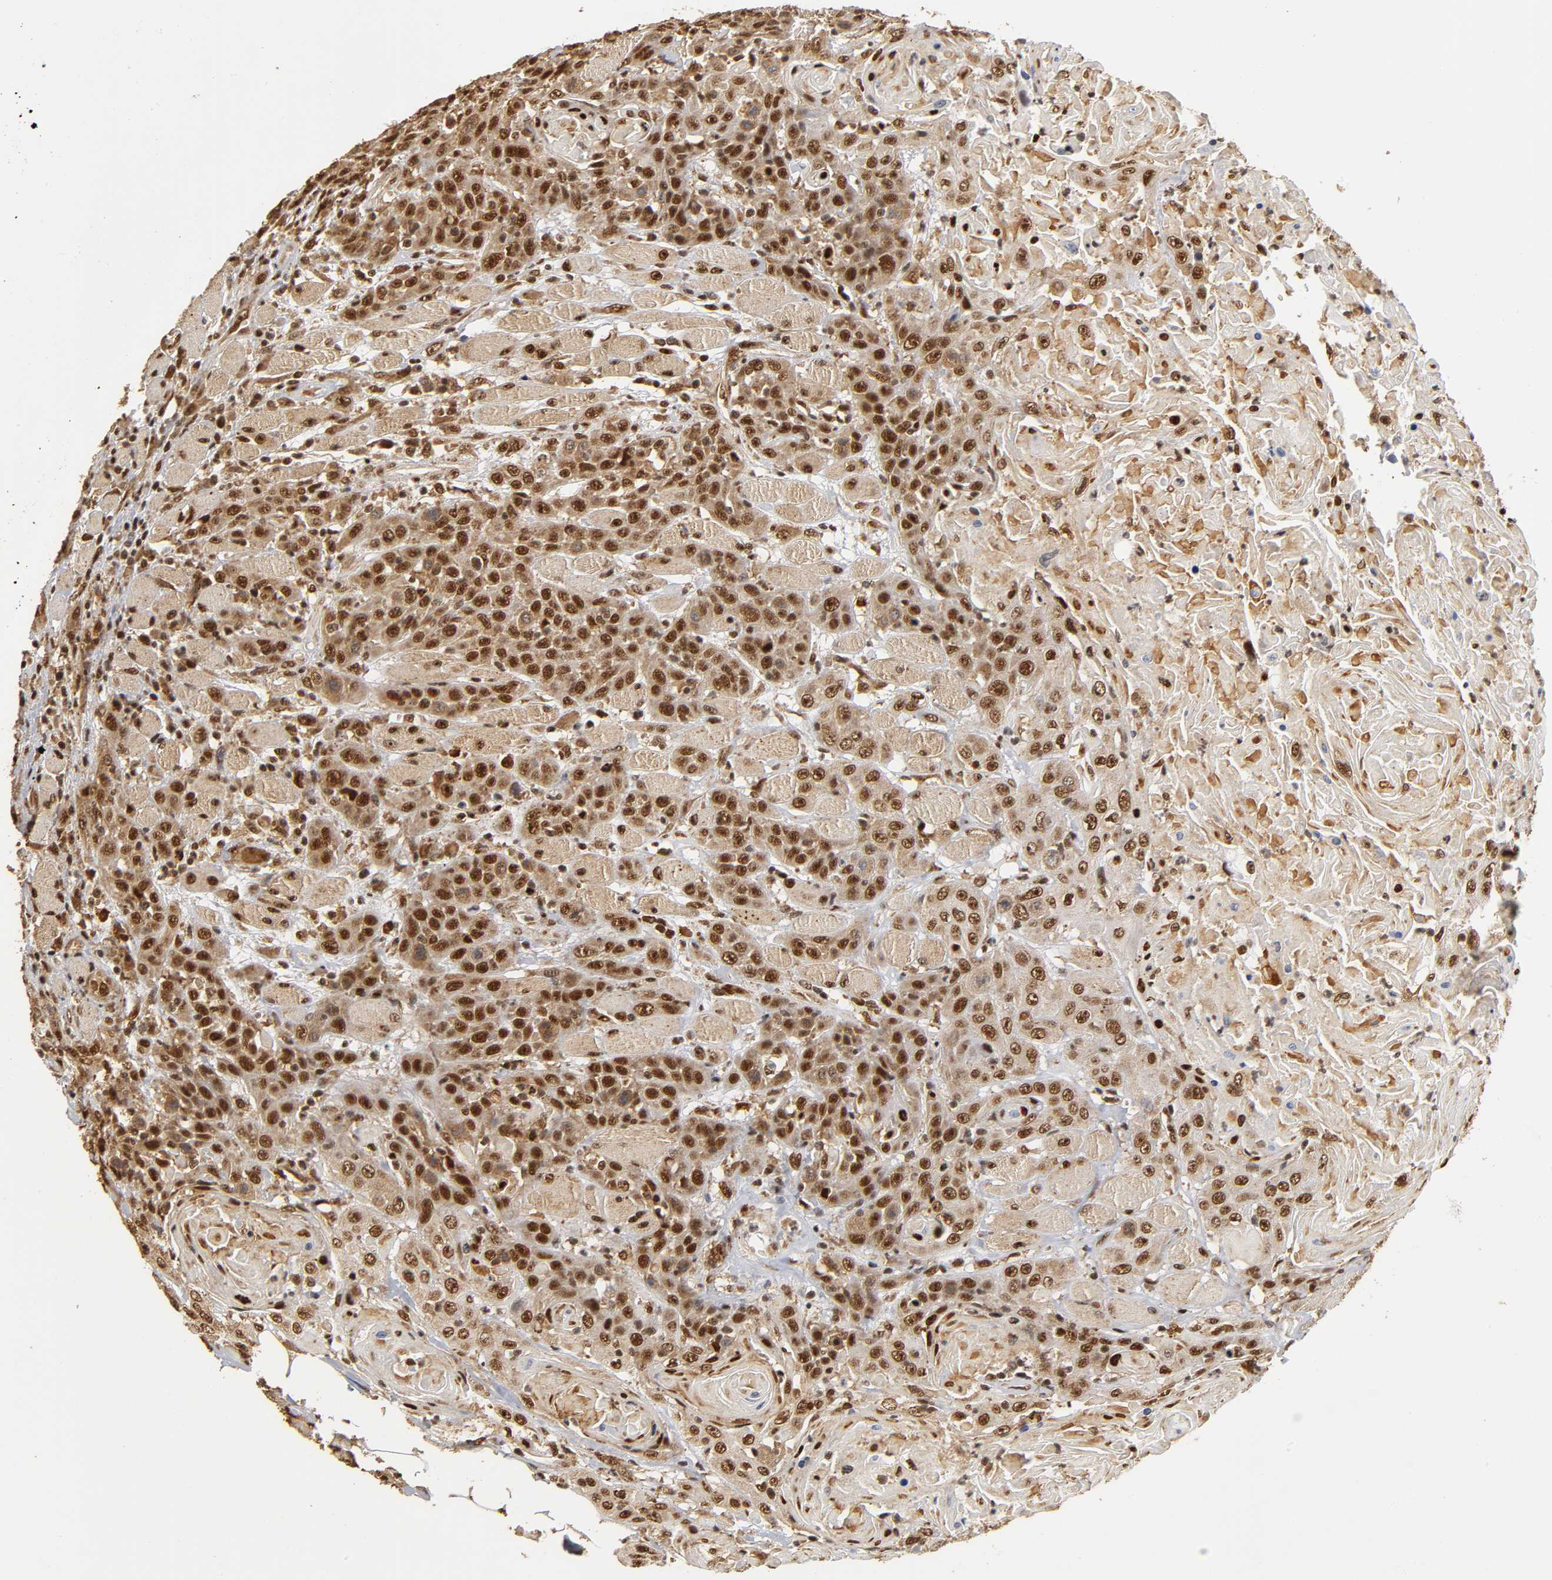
{"staining": {"intensity": "strong", "quantity": ">75%", "location": "cytoplasmic/membranous,nuclear"}, "tissue": "head and neck cancer", "cell_type": "Tumor cells", "image_type": "cancer", "snomed": [{"axis": "morphology", "description": "Squamous cell carcinoma, NOS"}, {"axis": "topography", "description": "Head-Neck"}], "caption": "Head and neck cancer tissue exhibits strong cytoplasmic/membranous and nuclear positivity in approximately >75% of tumor cells, visualized by immunohistochemistry.", "gene": "RNF122", "patient": {"sex": "female", "age": 84}}